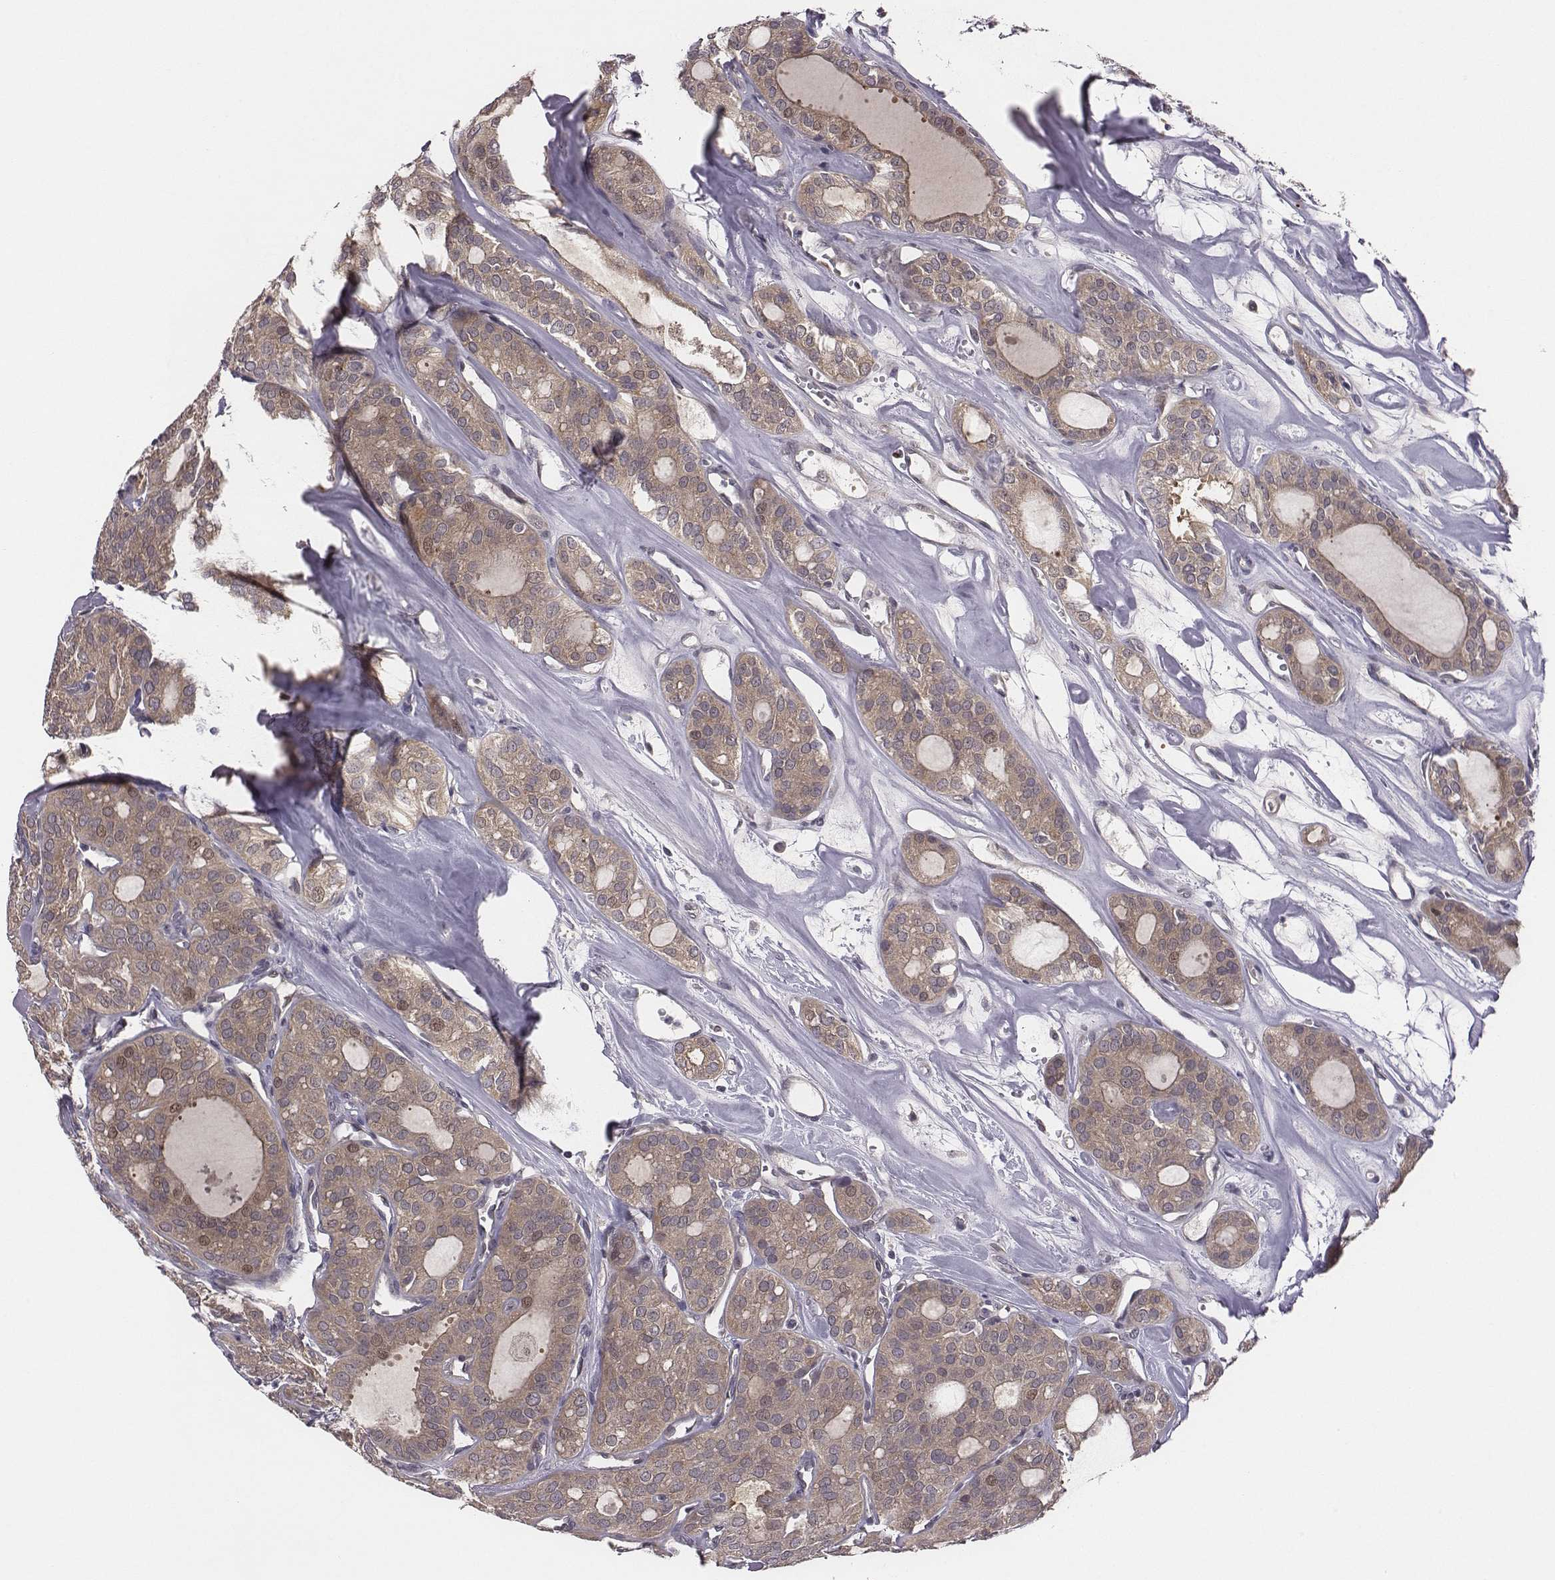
{"staining": {"intensity": "moderate", "quantity": ">75%", "location": "cytoplasmic/membranous"}, "tissue": "thyroid cancer", "cell_type": "Tumor cells", "image_type": "cancer", "snomed": [{"axis": "morphology", "description": "Follicular adenoma carcinoma, NOS"}, {"axis": "topography", "description": "Thyroid gland"}], "caption": "Immunohistochemistry of human thyroid cancer (follicular adenoma carcinoma) exhibits medium levels of moderate cytoplasmic/membranous expression in about >75% of tumor cells.", "gene": "SMURF2", "patient": {"sex": "male", "age": 75}}